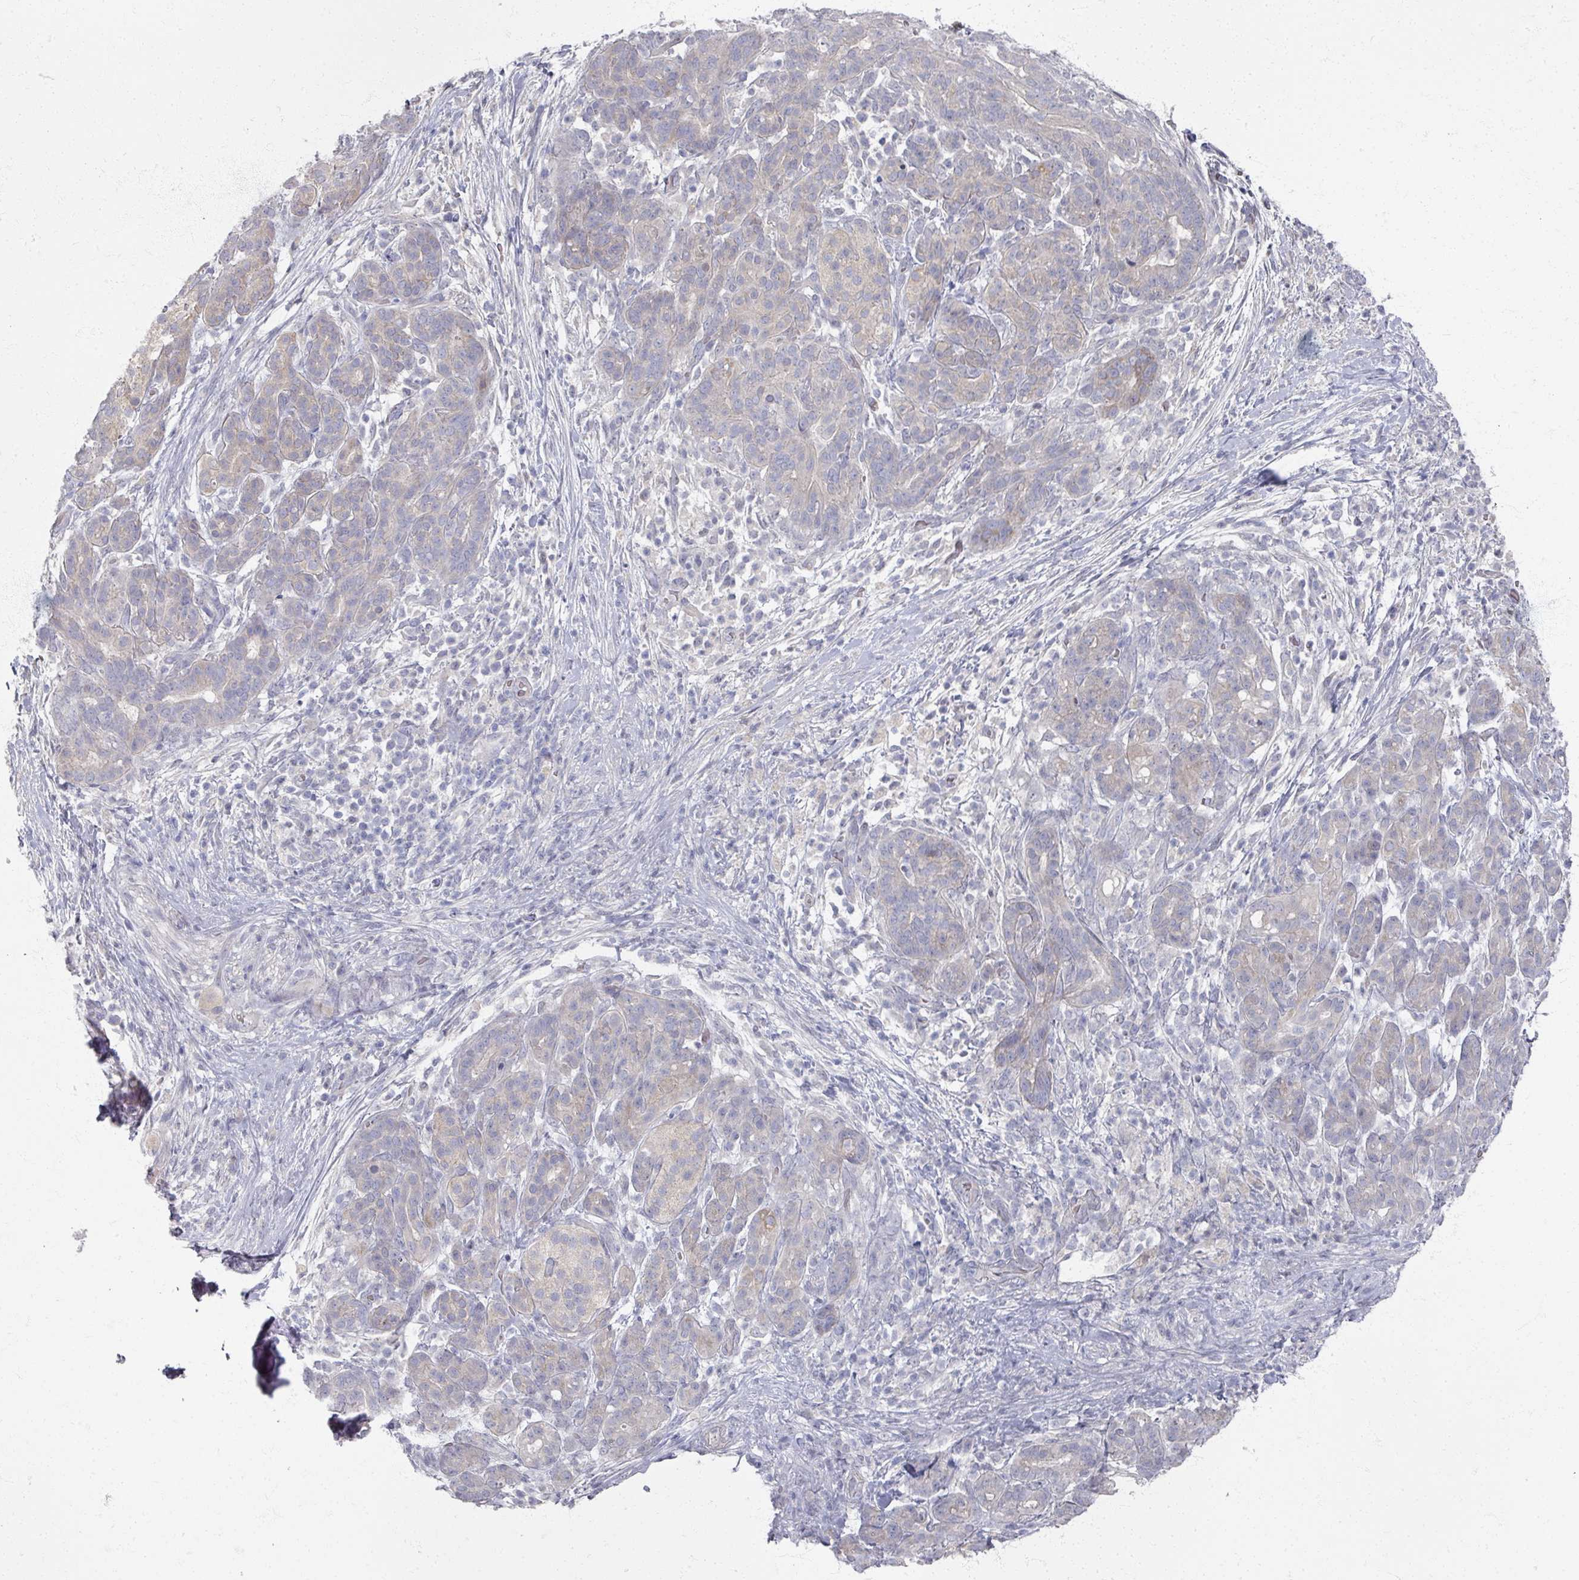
{"staining": {"intensity": "negative", "quantity": "none", "location": "none"}, "tissue": "pancreatic cancer", "cell_type": "Tumor cells", "image_type": "cancer", "snomed": [{"axis": "morphology", "description": "Adenocarcinoma, NOS"}, {"axis": "topography", "description": "Pancreas"}], "caption": "Pancreatic cancer stained for a protein using immunohistochemistry (IHC) displays no expression tumor cells.", "gene": "TTYH3", "patient": {"sex": "male", "age": 44}}